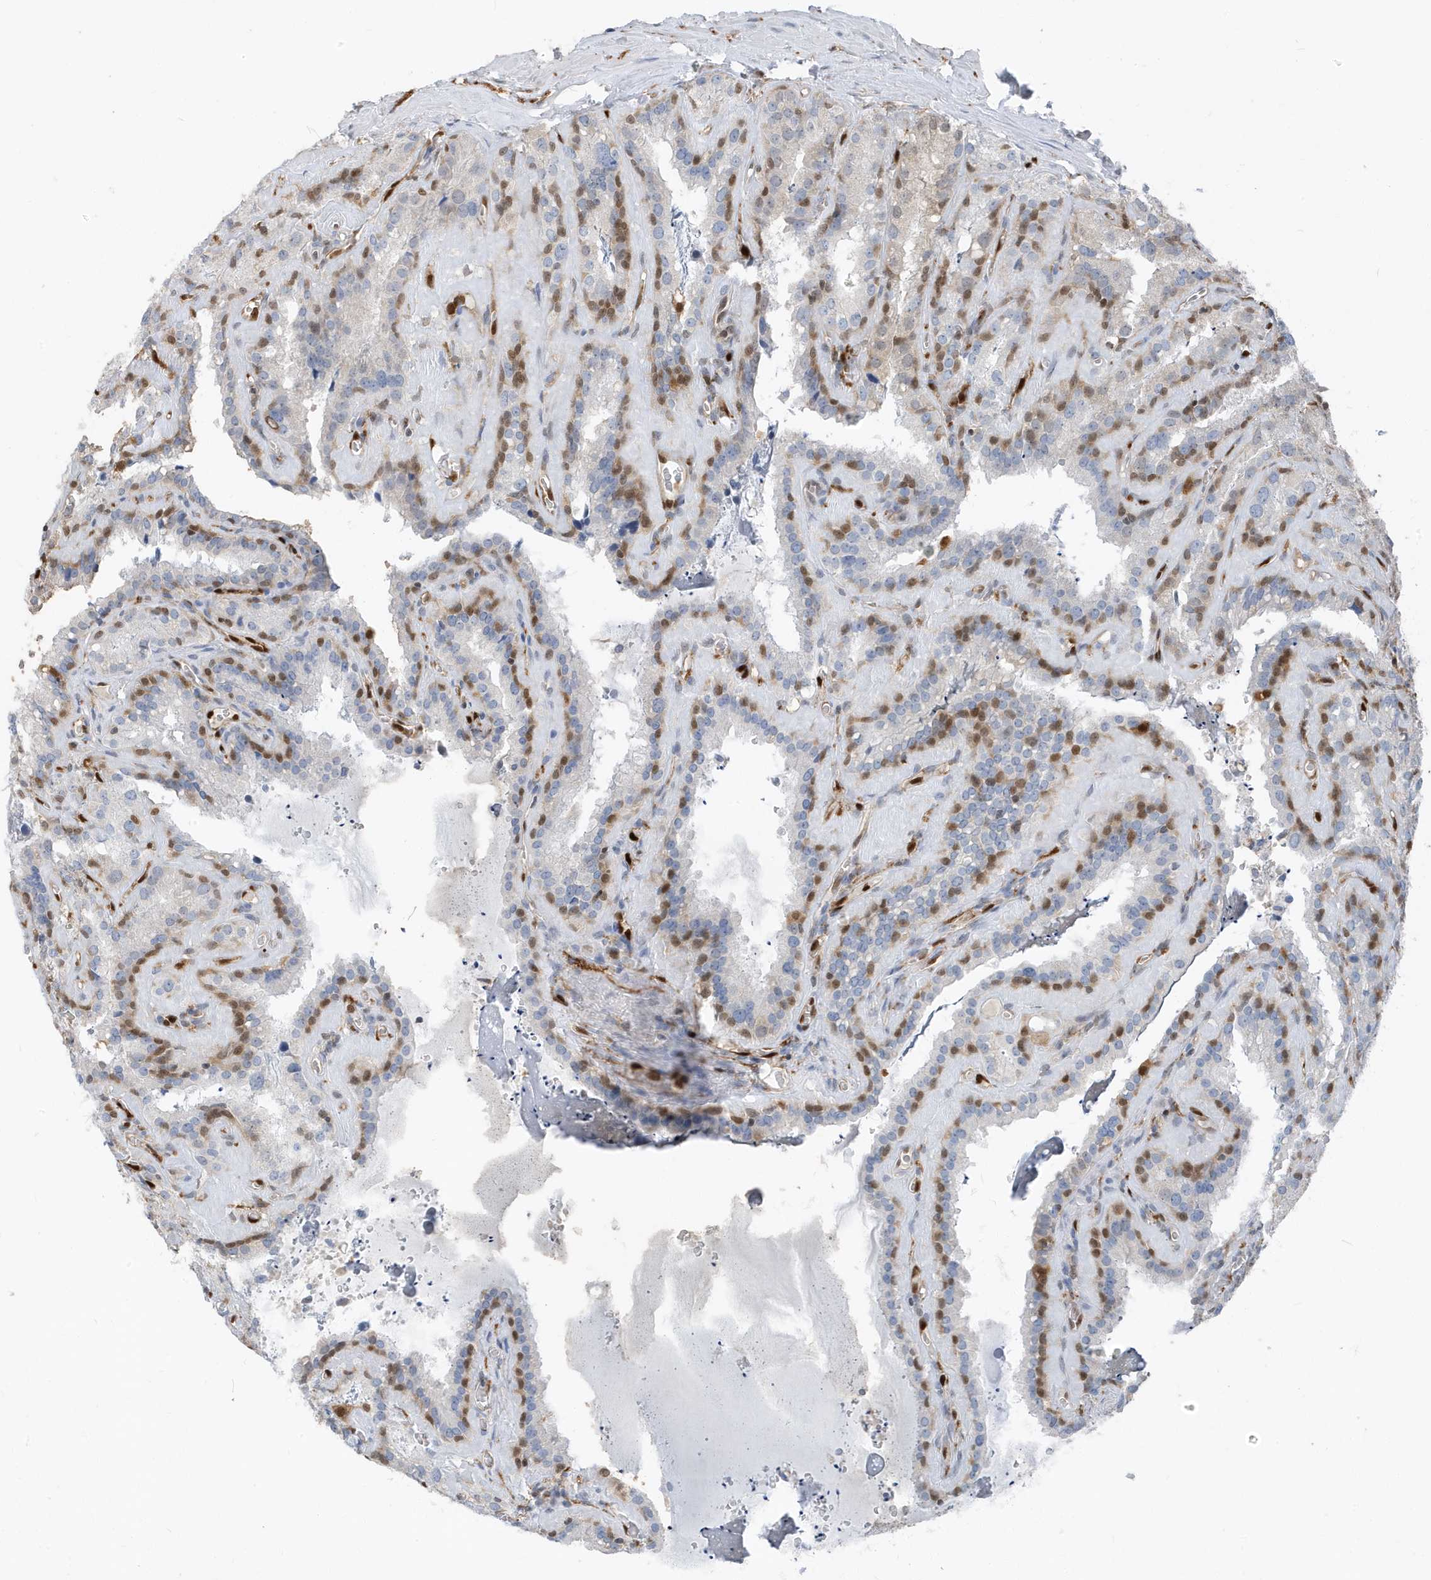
{"staining": {"intensity": "moderate", "quantity": "25%-75%", "location": "nuclear"}, "tissue": "seminal vesicle", "cell_type": "Glandular cells", "image_type": "normal", "snomed": [{"axis": "morphology", "description": "Normal tissue, NOS"}, {"axis": "topography", "description": "Prostate"}, {"axis": "topography", "description": "Seminal veicle"}], "caption": "Benign seminal vesicle demonstrates moderate nuclear staining in approximately 25%-75% of glandular cells, visualized by immunohistochemistry.", "gene": "NCOA7", "patient": {"sex": "male", "age": 59}}